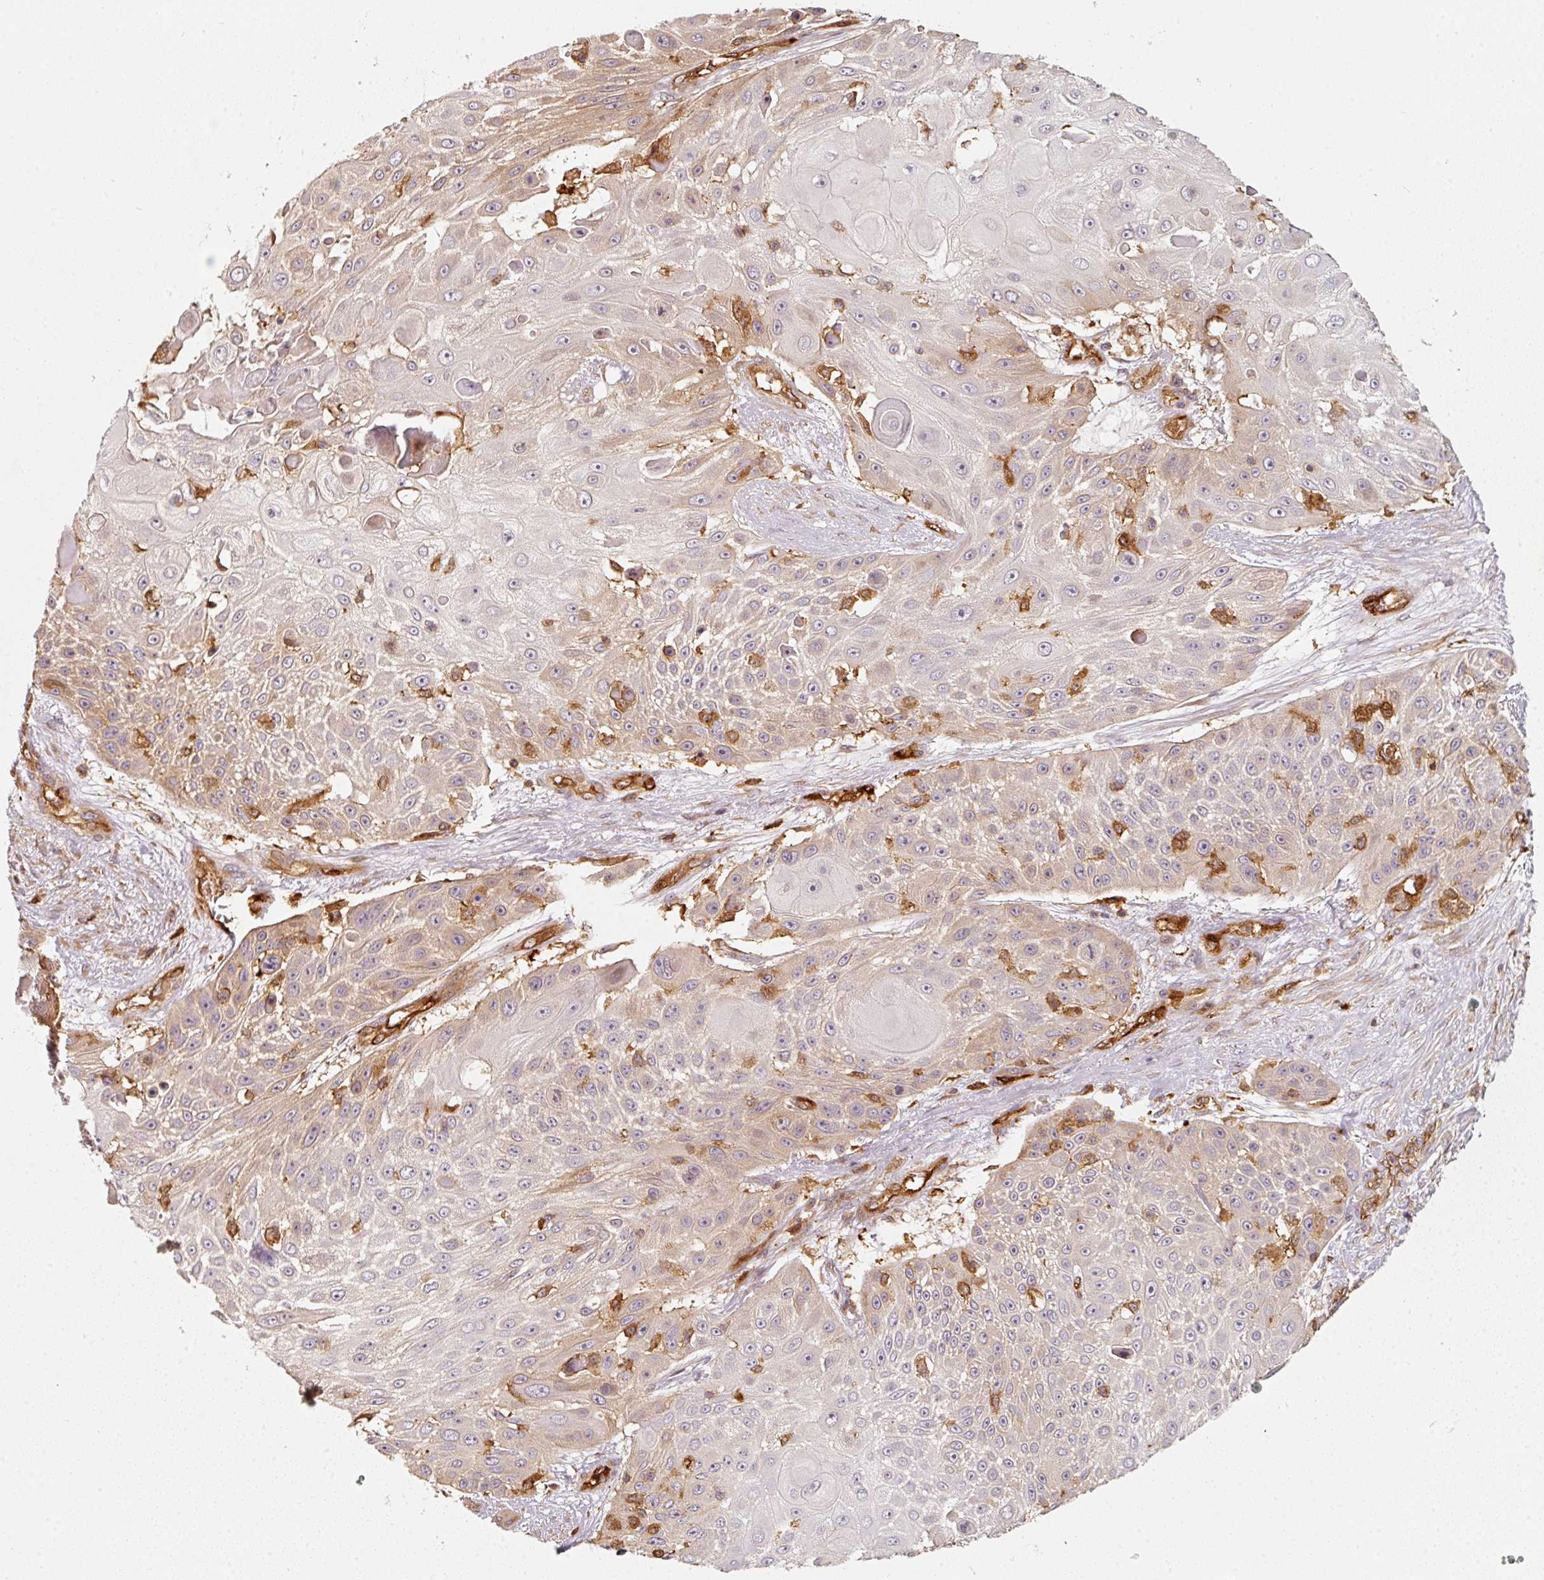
{"staining": {"intensity": "moderate", "quantity": "25%-75%", "location": "cytoplasmic/membranous"}, "tissue": "skin cancer", "cell_type": "Tumor cells", "image_type": "cancer", "snomed": [{"axis": "morphology", "description": "Squamous cell carcinoma, NOS"}, {"axis": "topography", "description": "Skin"}], "caption": "Tumor cells reveal moderate cytoplasmic/membranous positivity in approximately 25%-75% of cells in skin cancer.", "gene": "IQGAP2", "patient": {"sex": "female", "age": 86}}